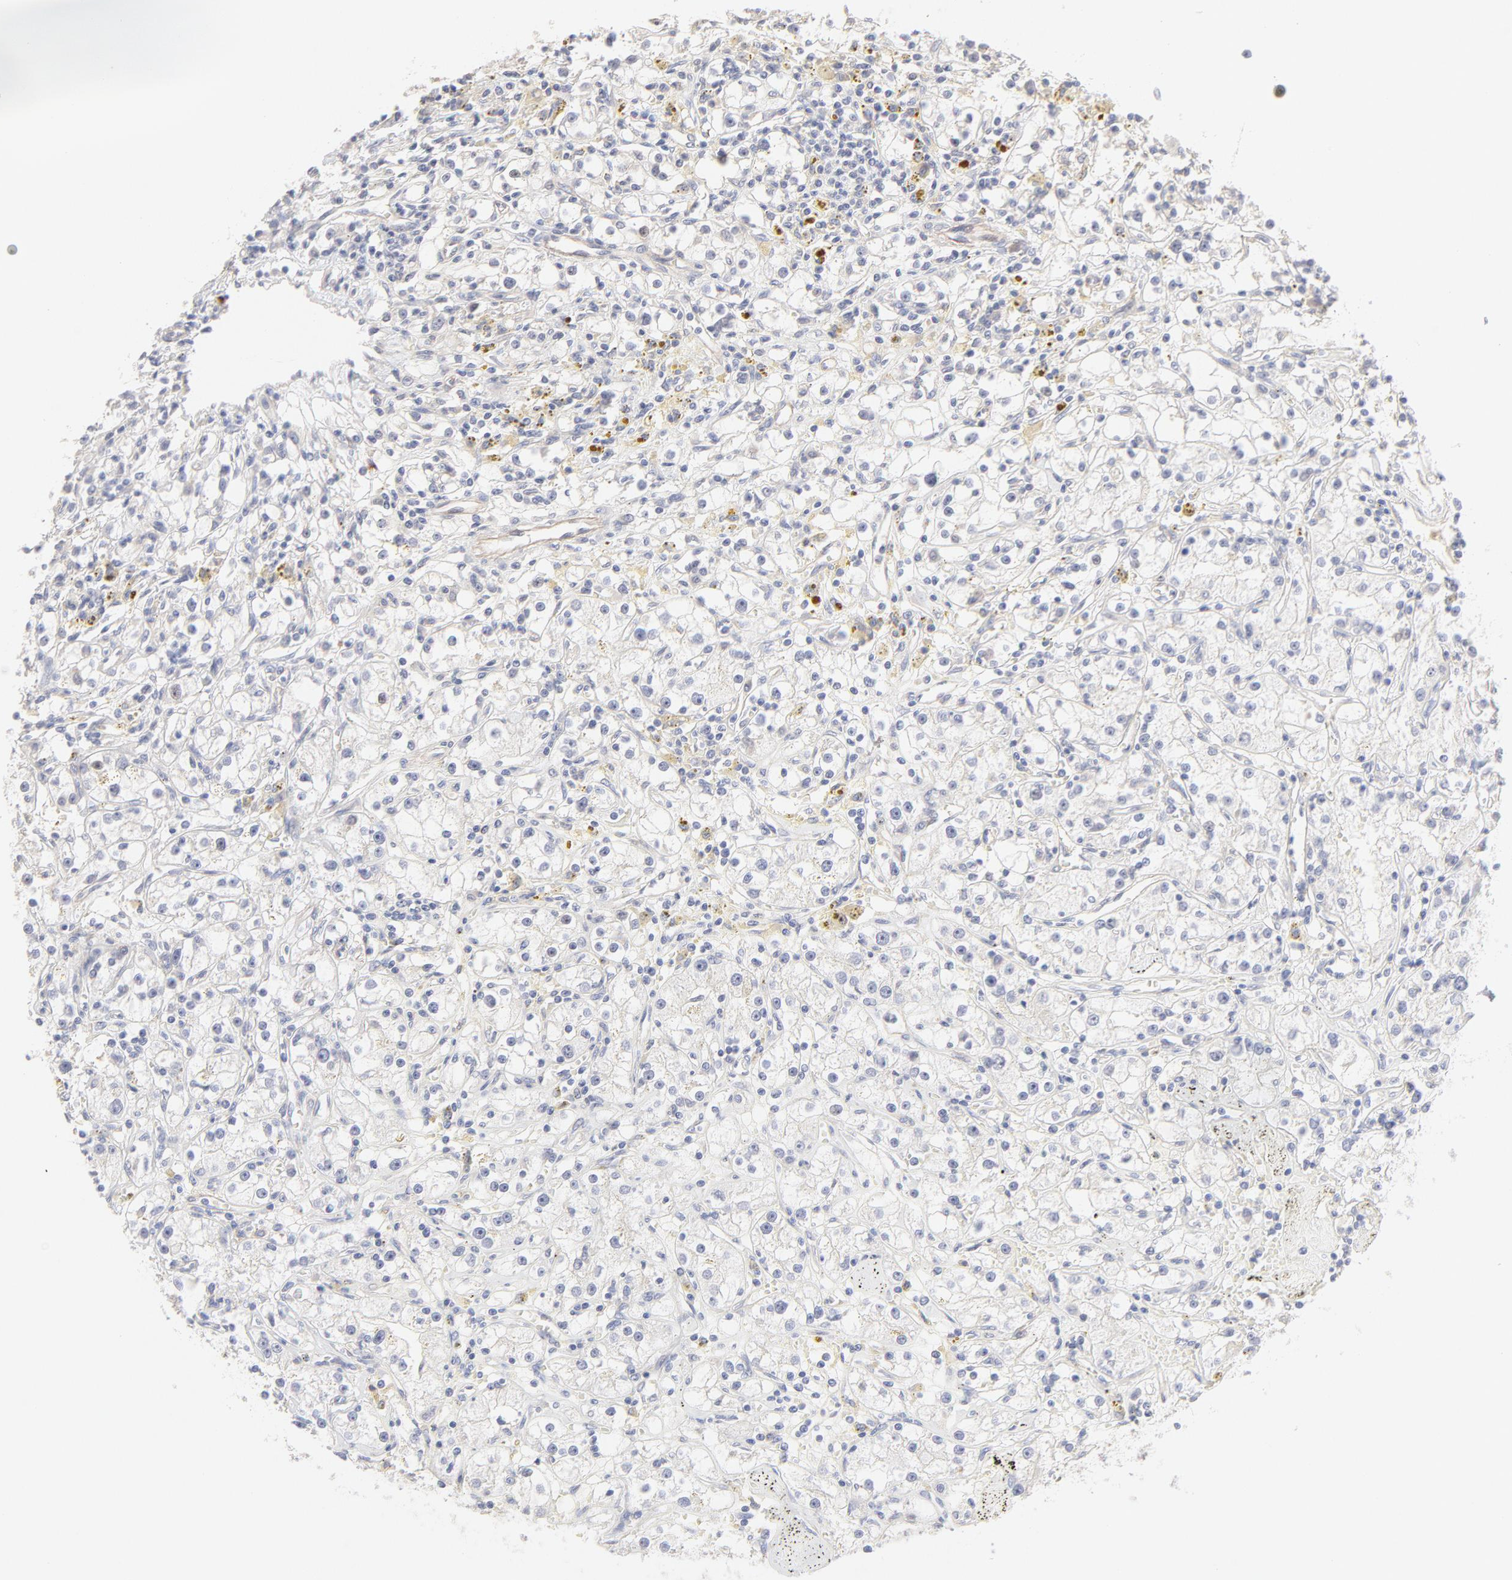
{"staining": {"intensity": "negative", "quantity": "none", "location": "none"}, "tissue": "renal cancer", "cell_type": "Tumor cells", "image_type": "cancer", "snomed": [{"axis": "morphology", "description": "Adenocarcinoma, NOS"}, {"axis": "topography", "description": "Kidney"}], "caption": "Tumor cells are negative for brown protein staining in renal cancer.", "gene": "ELF3", "patient": {"sex": "male", "age": 56}}